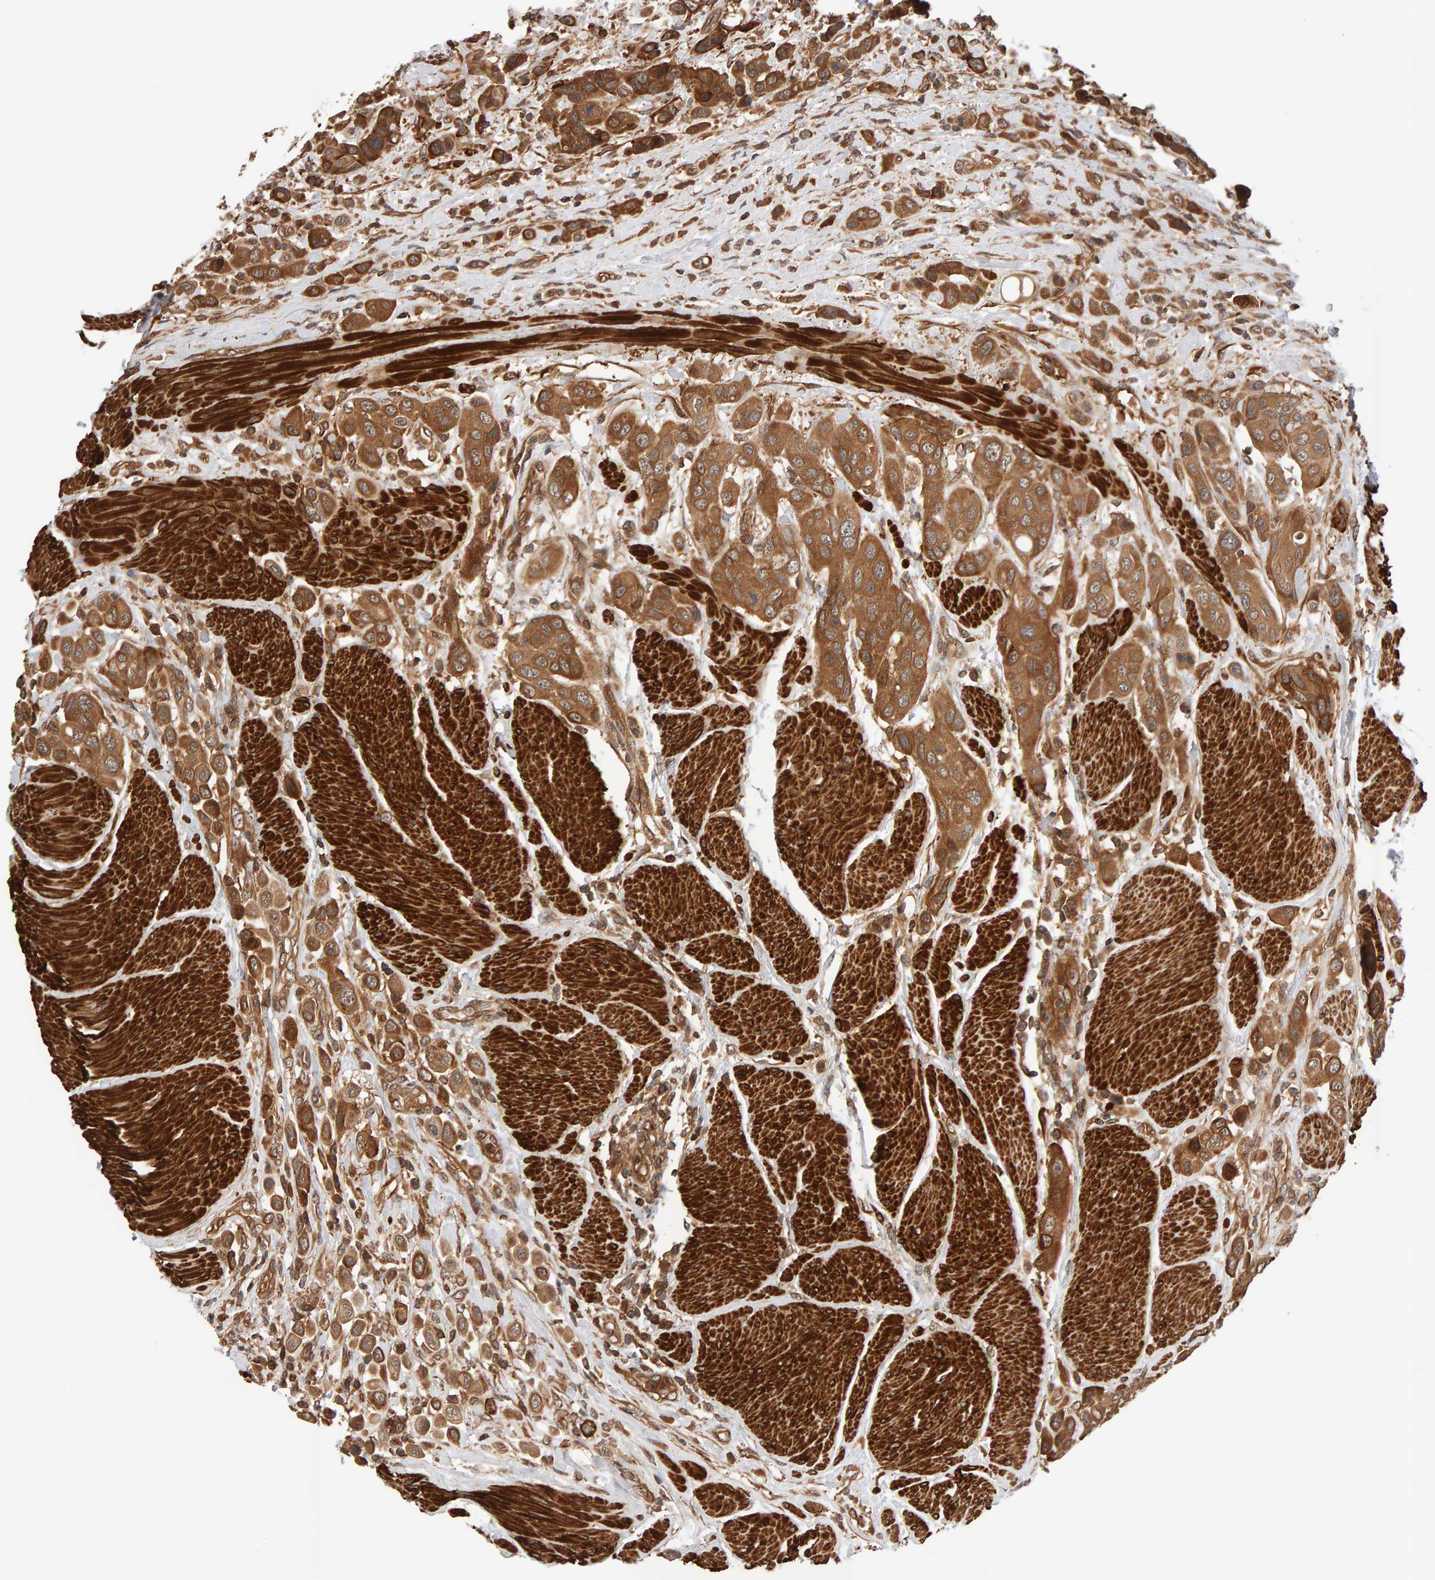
{"staining": {"intensity": "moderate", "quantity": ">75%", "location": "cytoplasmic/membranous"}, "tissue": "urothelial cancer", "cell_type": "Tumor cells", "image_type": "cancer", "snomed": [{"axis": "morphology", "description": "Urothelial carcinoma, High grade"}, {"axis": "topography", "description": "Urinary bladder"}], "caption": "This photomicrograph shows IHC staining of human urothelial carcinoma (high-grade), with medium moderate cytoplasmic/membranous expression in about >75% of tumor cells.", "gene": "SYNRG", "patient": {"sex": "male", "age": 50}}